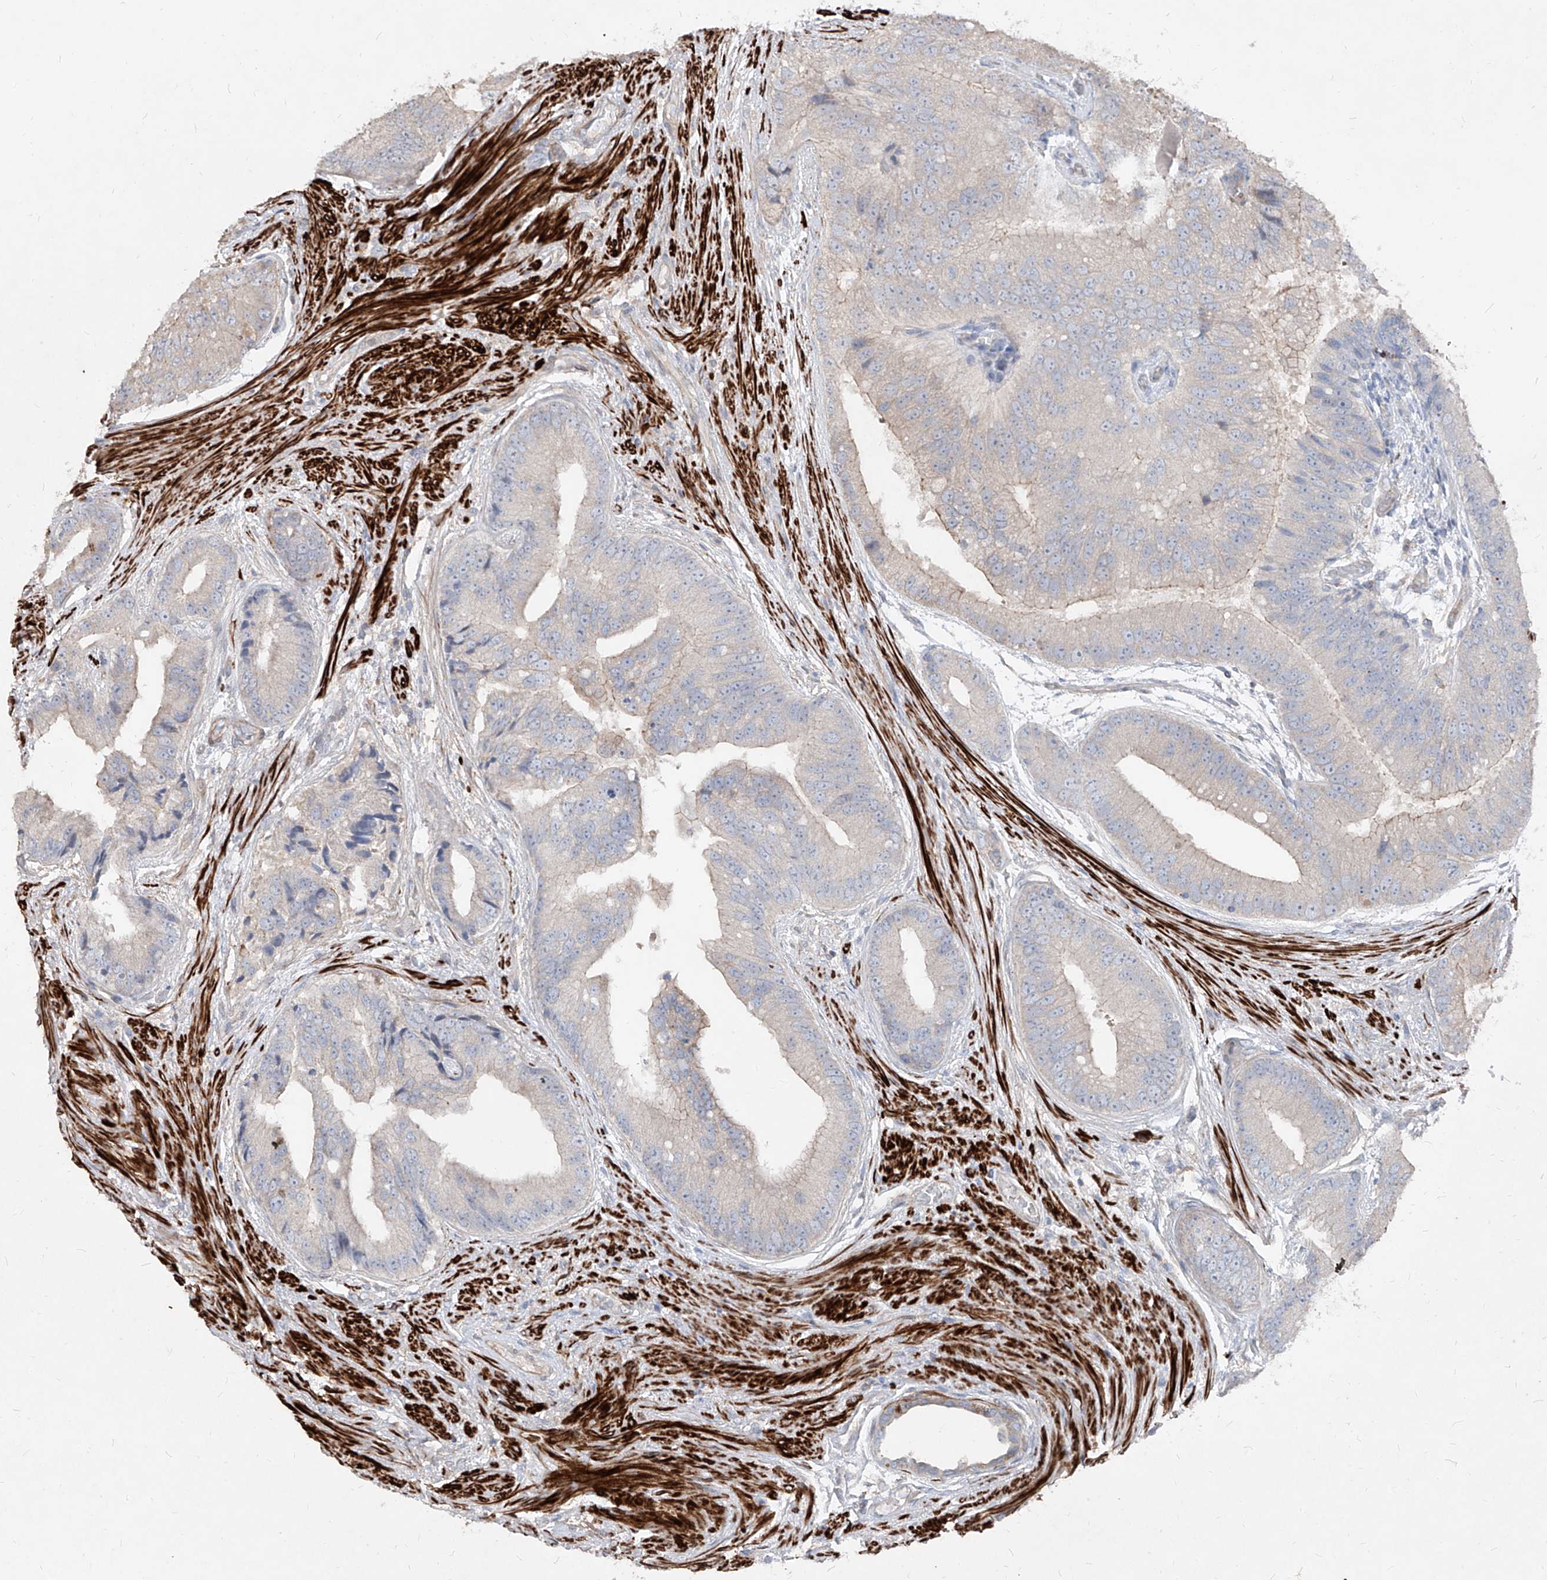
{"staining": {"intensity": "weak", "quantity": "<25%", "location": "cytoplasmic/membranous"}, "tissue": "prostate cancer", "cell_type": "Tumor cells", "image_type": "cancer", "snomed": [{"axis": "morphology", "description": "Adenocarcinoma, High grade"}, {"axis": "topography", "description": "Prostate"}], "caption": "Prostate cancer was stained to show a protein in brown. There is no significant staining in tumor cells.", "gene": "UFD1", "patient": {"sex": "male", "age": 70}}